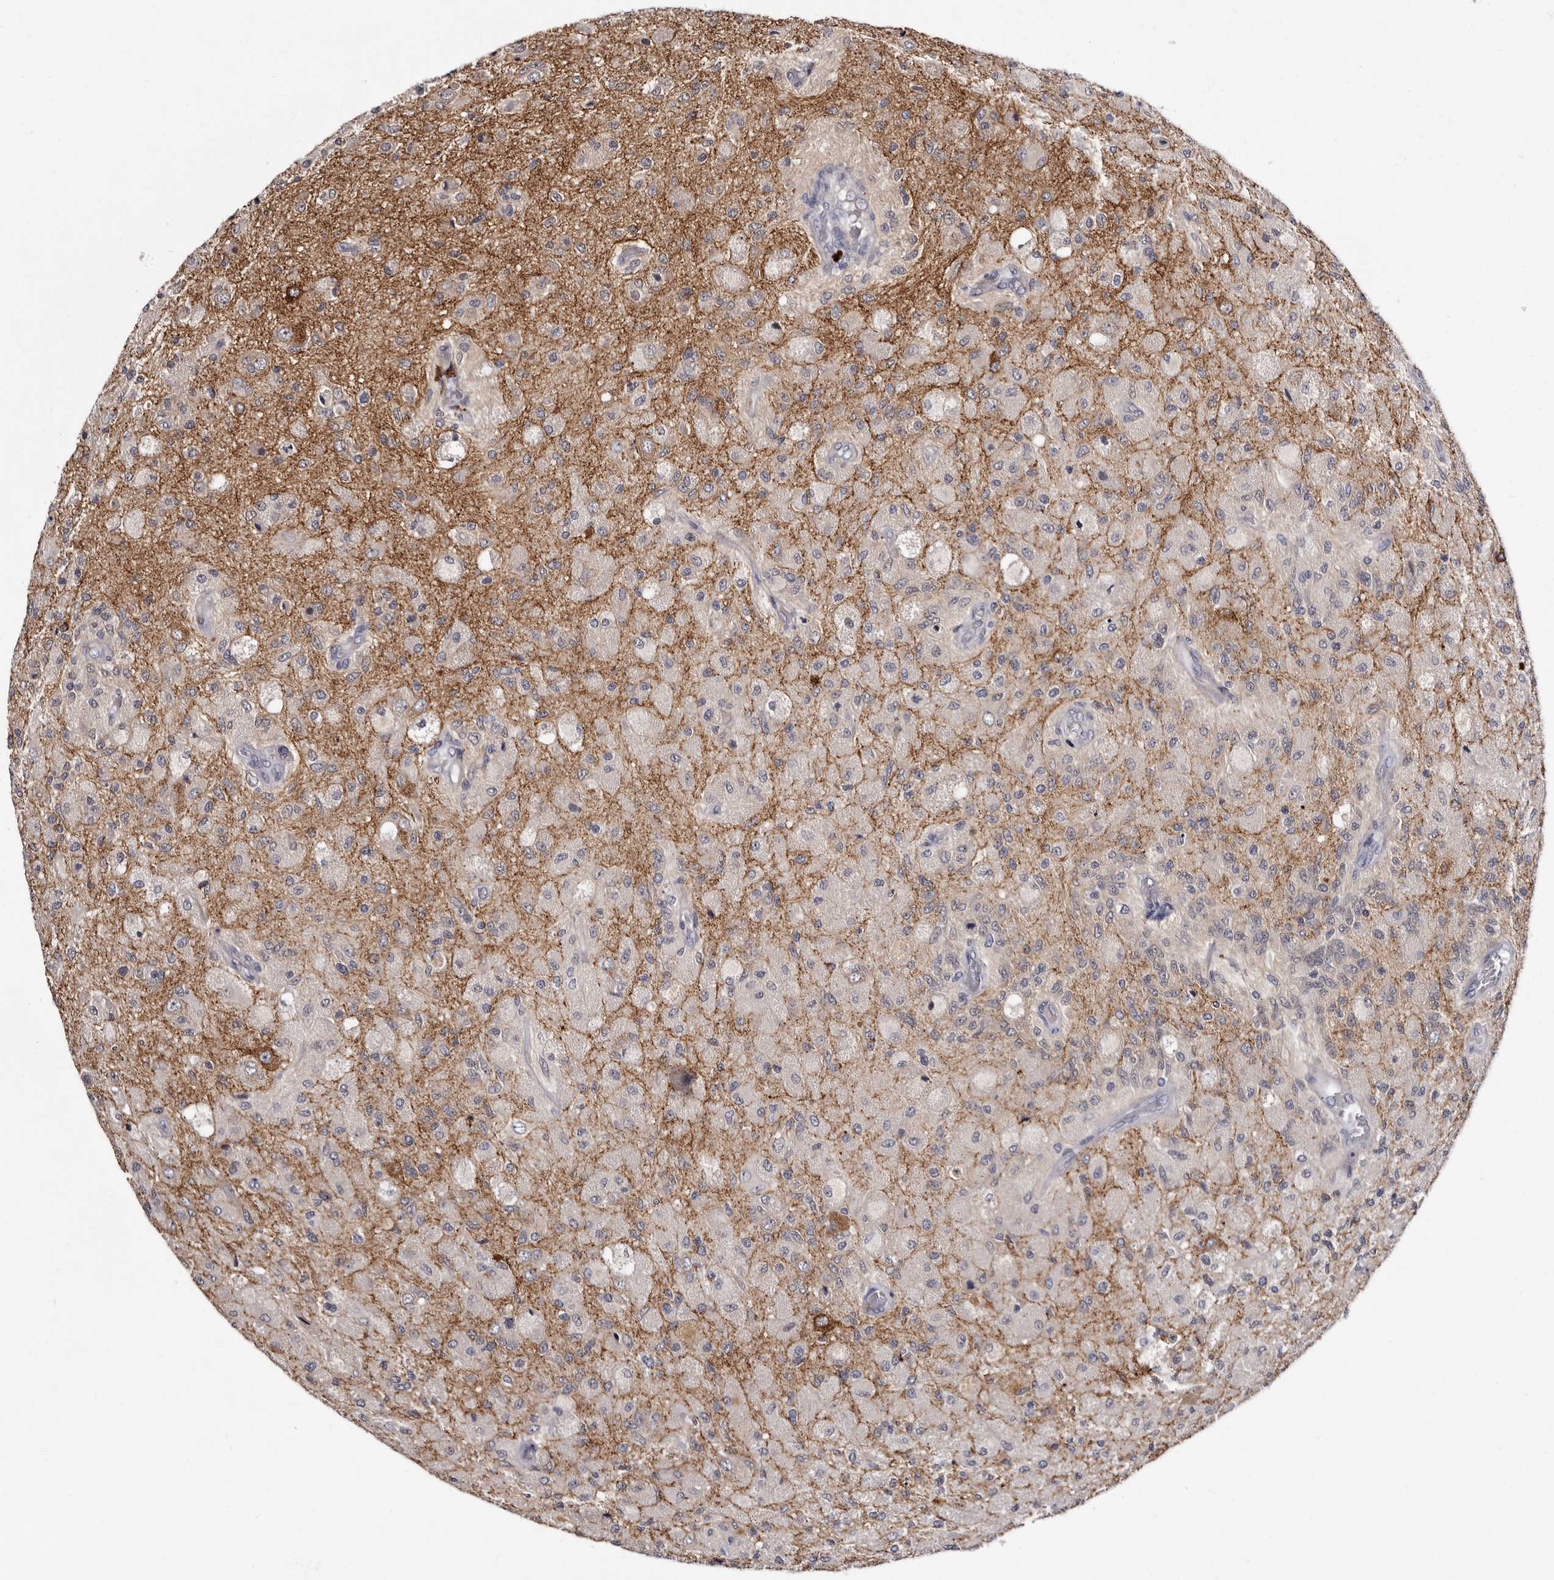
{"staining": {"intensity": "negative", "quantity": "none", "location": "none"}, "tissue": "glioma", "cell_type": "Tumor cells", "image_type": "cancer", "snomed": [{"axis": "morphology", "description": "Normal tissue, NOS"}, {"axis": "morphology", "description": "Glioma, malignant, High grade"}, {"axis": "topography", "description": "Cerebral cortex"}], "caption": "Immunohistochemistry (IHC) image of human high-grade glioma (malignant) stained for a protein (brown), which displays no staining in tumor cells.", "gene": "LANCL2", "patient": {"sex": "male", "age": 77}}